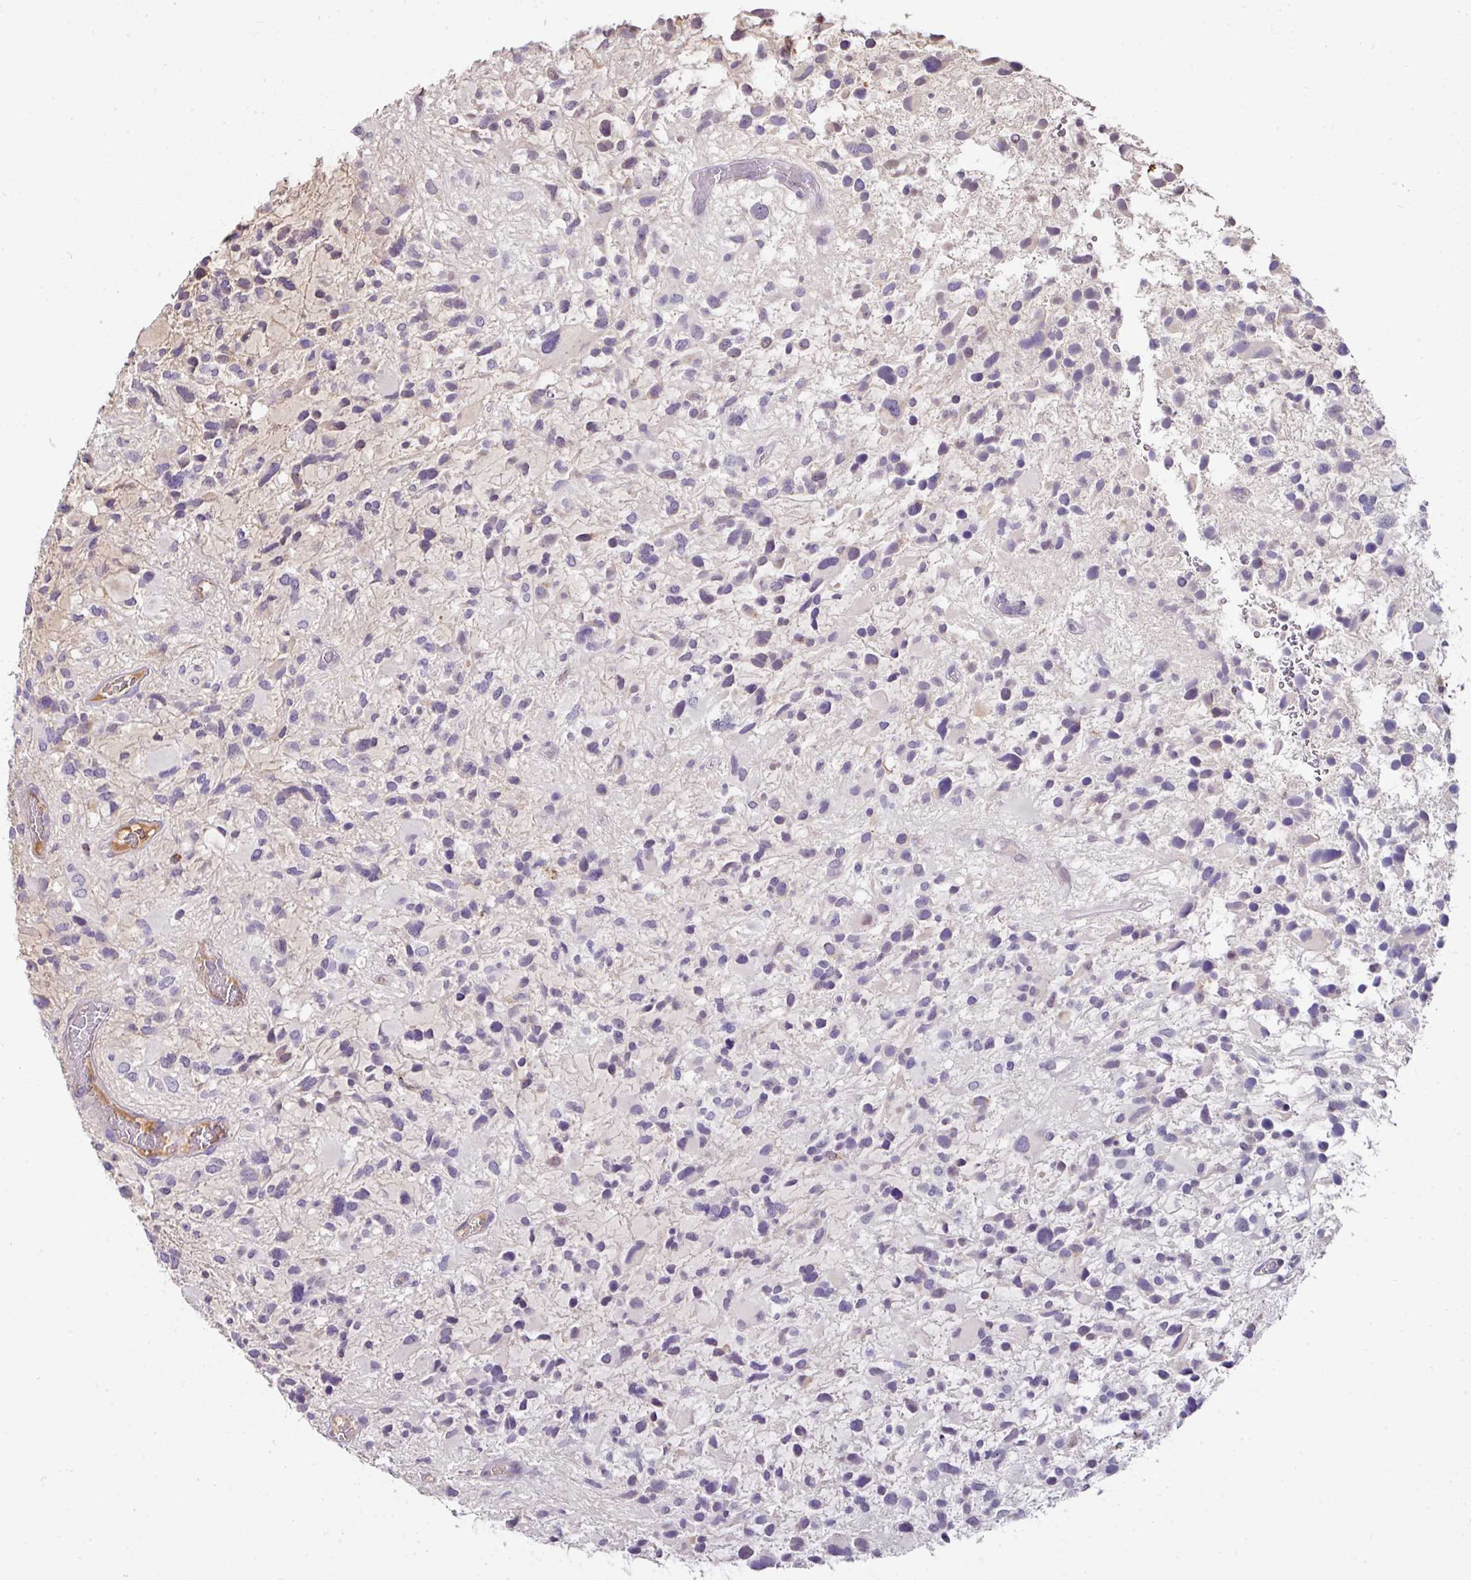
{"staining": {"intensity": "negative", "quantity": "none", "location": "none"}, "tissue": "glioma", "cell_type": "Tumor cells", "image_type": "cancer", "snomed": [{"axis": "morphology", "description": "Glioma, malignant, High grade"}, {"axis": "topography", "description": "Brain"}], "caption": "This is a histopathology image of IHC staining of glioma, which shows no positivity in tumor cells. Nuclei are stained in blue.", "gene": "CCZ1", "patient": {"sex": "female", "age": 11}}